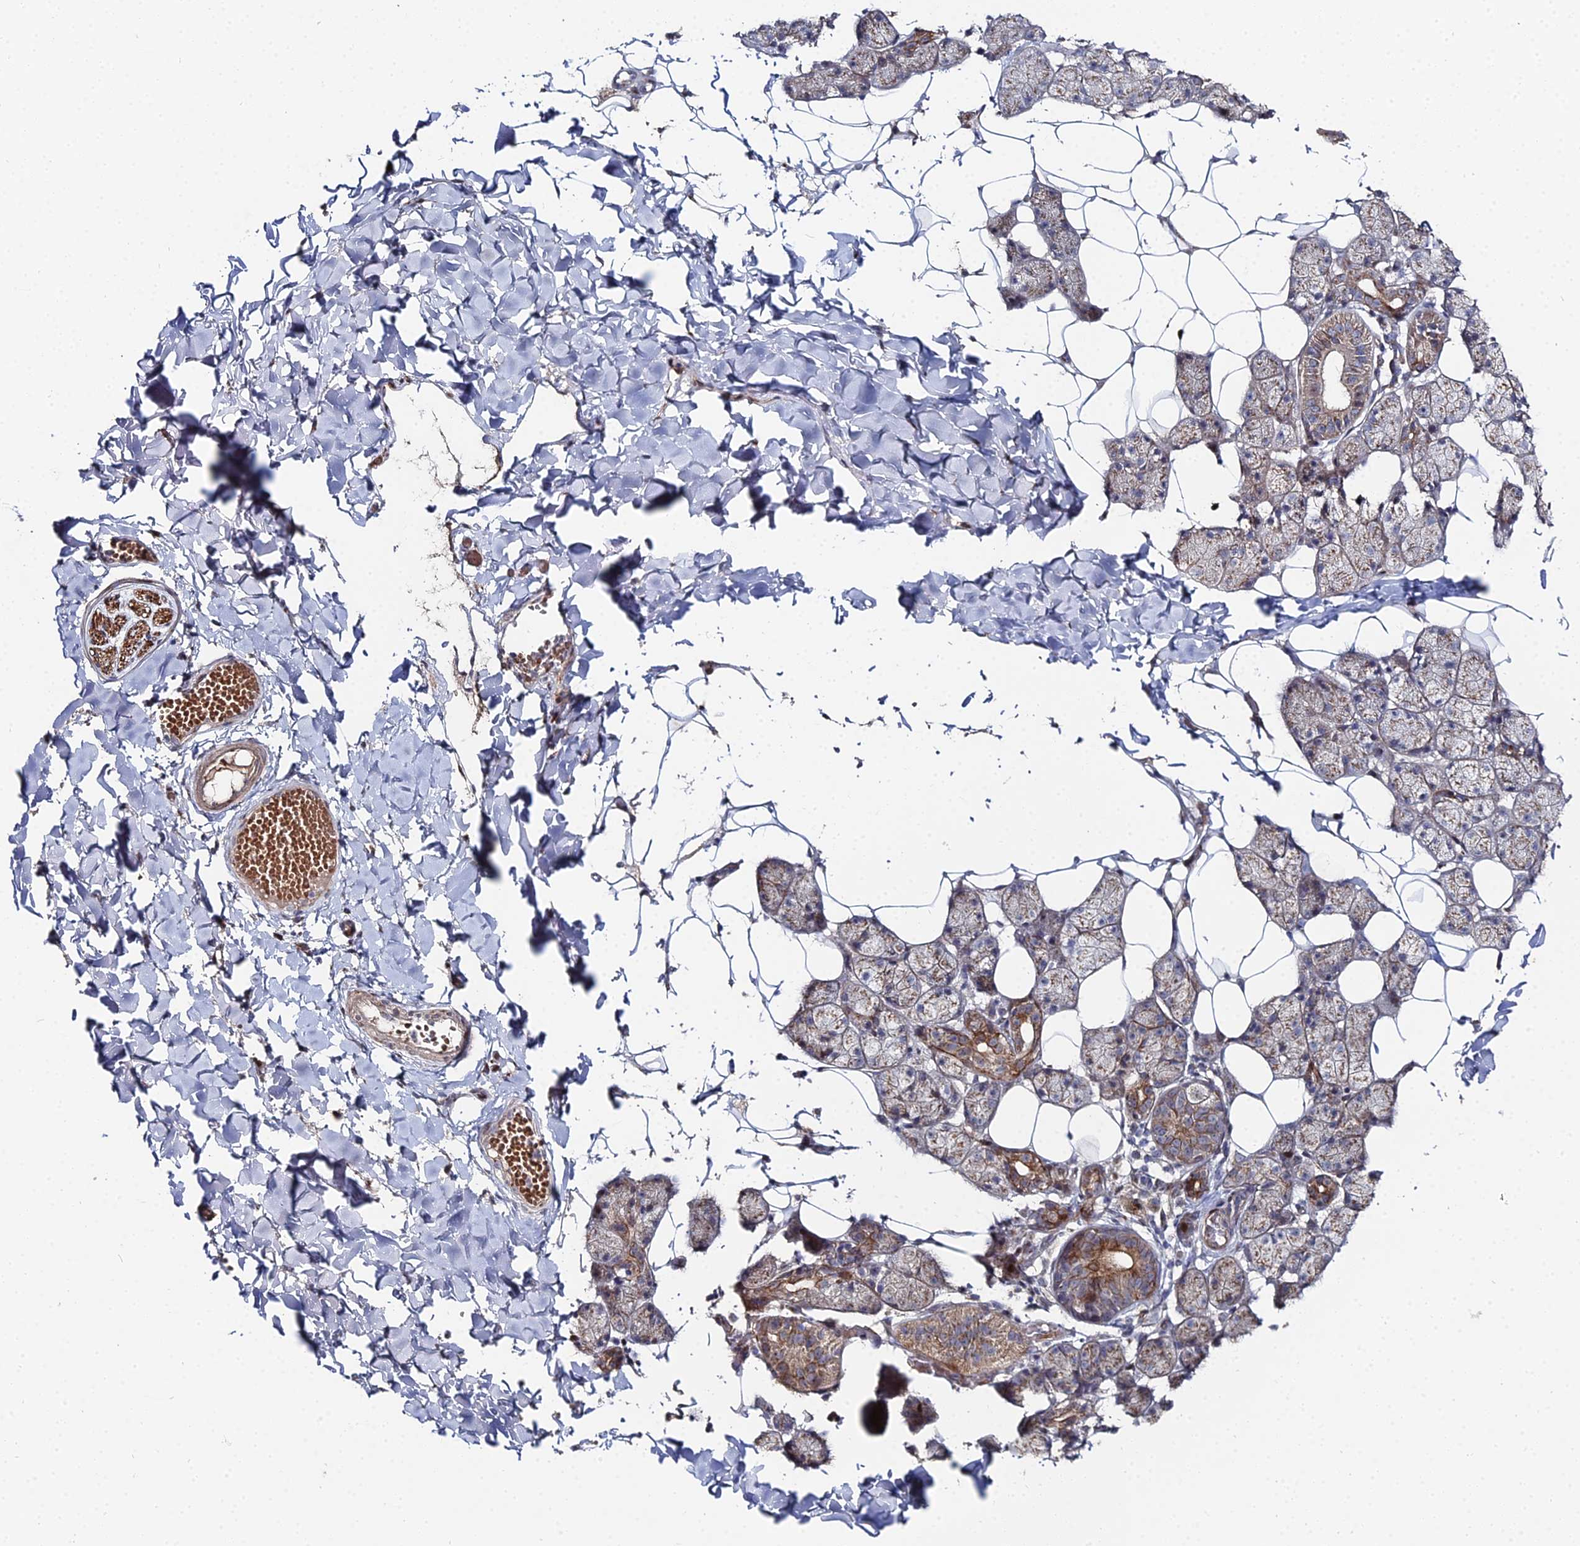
{"staining": {"intensity": "moderate", "quantity": ">75%", "location": "cytoplasmic/membranous"}, "tissue": "salivary gland", "cell_type": "Glandular cells", "image_type": "normal", "snomed": [{"axis": "morphology", "description": "Normal tissue, NOS"}, {"axis": "topography", "description": "Salivary gland"}], "caption": "Approximately >75% of glandular cells in unremarkable human salivary gland demonstrate moderate cytoplasmic/membranous protein positivity as visualized by brown immunohistochemical staining.", "gene": "SGMS1", "patient": {"sex": "female", "age": 33}}